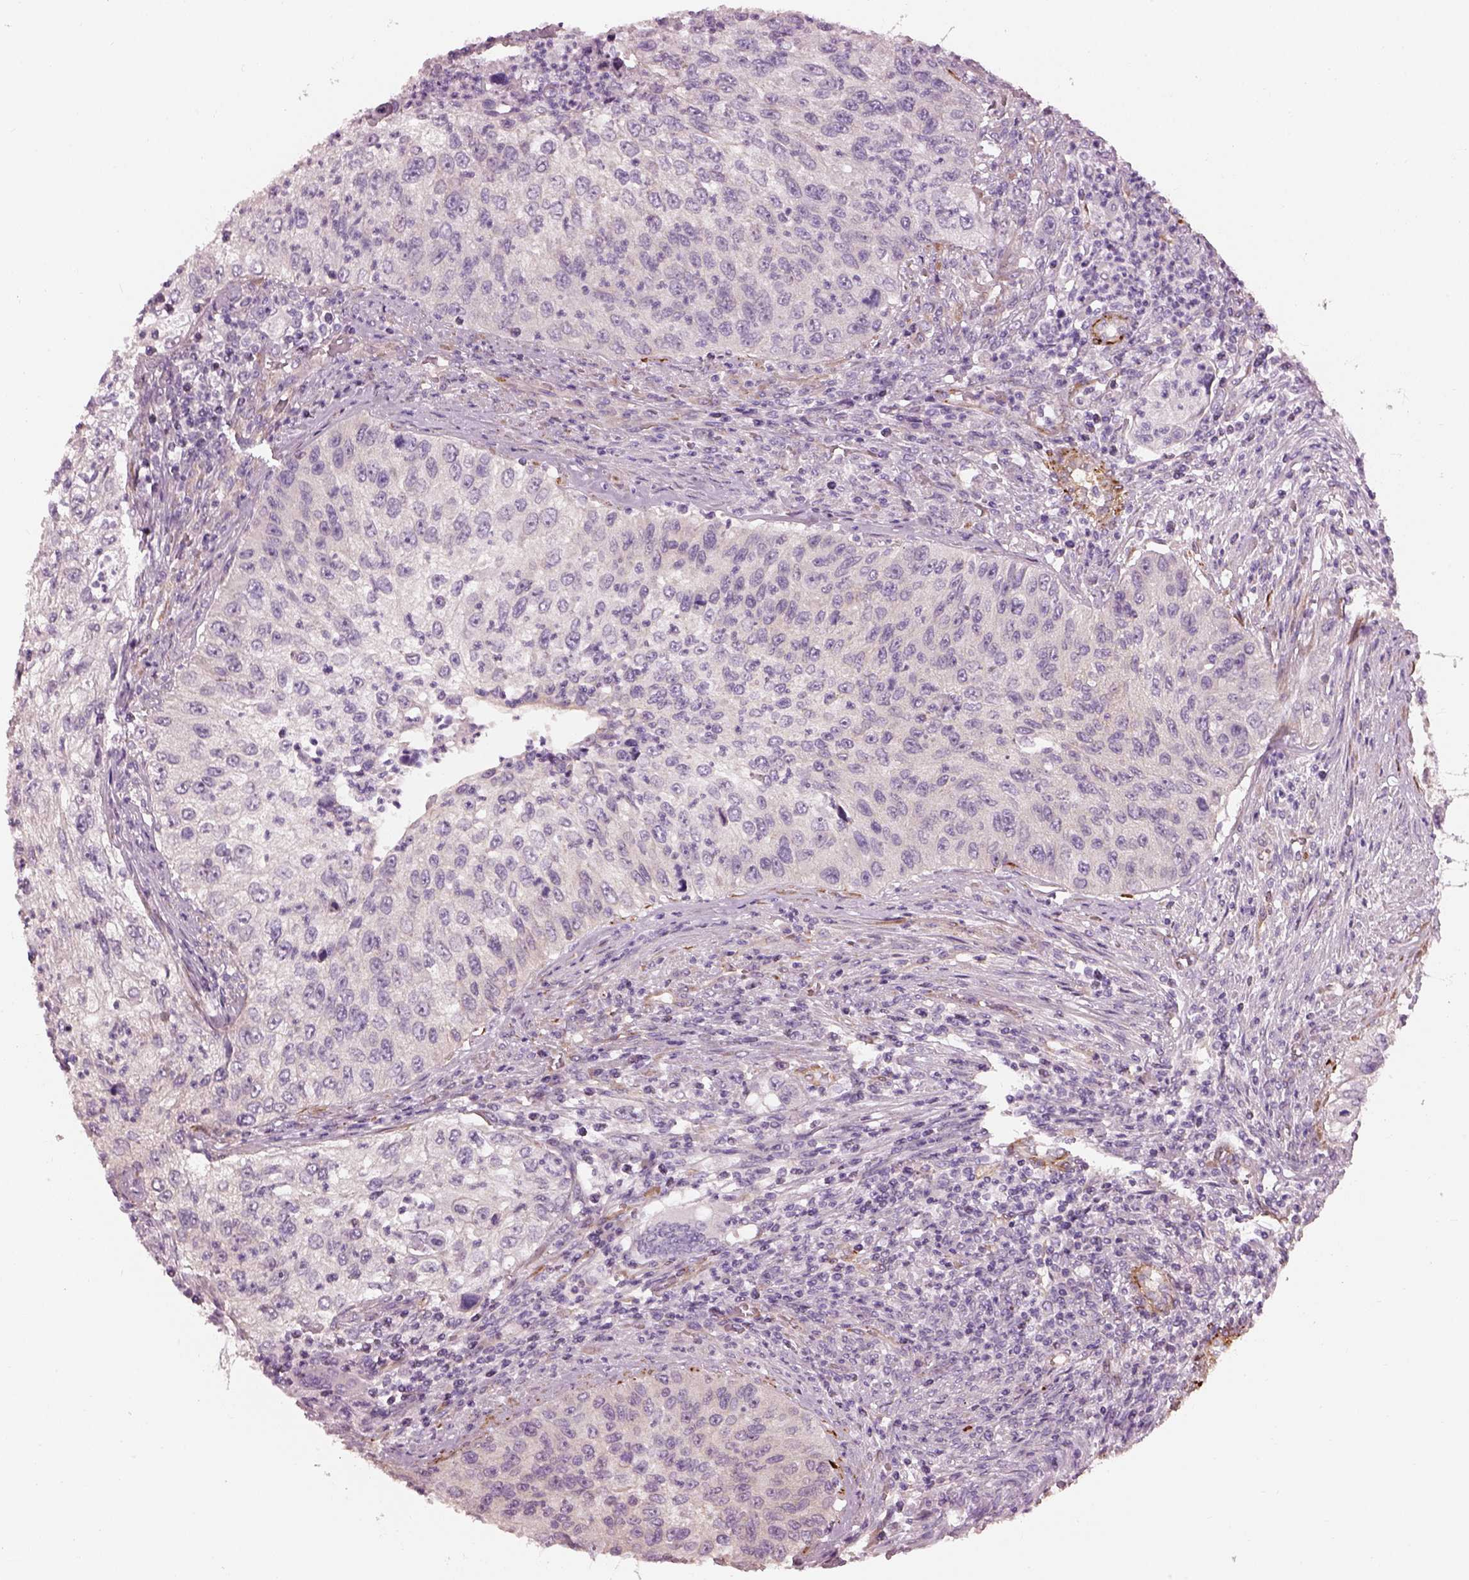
{"staining": {"intensity": "negative", "quantity": "none", "location": "none"}, "tissue": "urothelial cancer", "cell_type": "Tumor cells", "image_type": "cancer", "snomed": [{"axis": "morphology", "description": "Urothelial carcinoma, High grade"}, {"axis": "topography", "description": "Urinary bladder"}], "caption": "There is no significant staining in tumor cells of high-grade urothelial carcinoma. Nuclei are stained in blue.", "gene": "PRKCZ", "patient": {"sex": "female", "age": 60}}